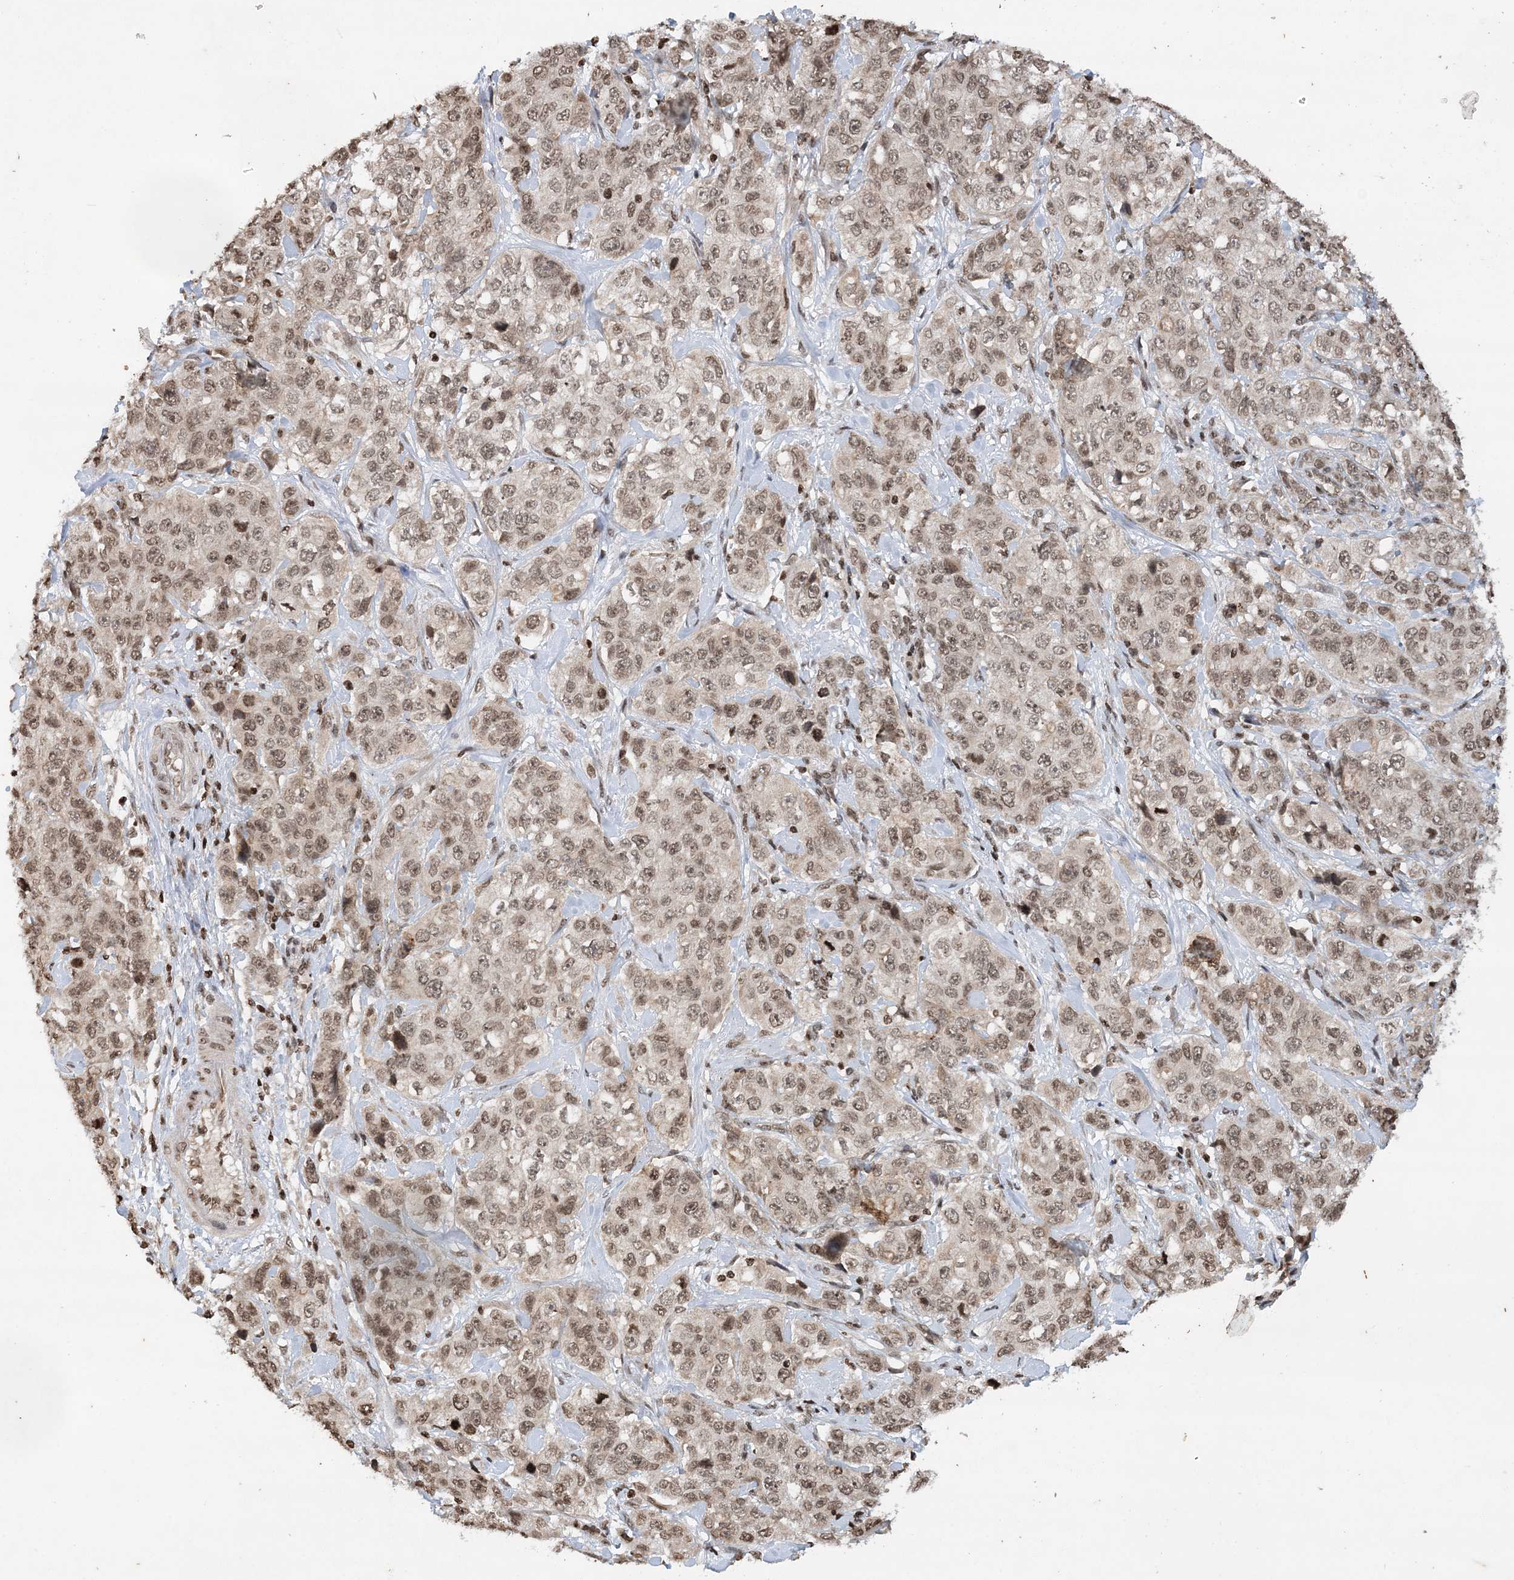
{"staining": {"intensity": "weak", "quantity": ">75%", "location": "cytoplasmic/membranous,nuclear"}, "tissue": "stomach cancer", "cell_type": "Tumor cells", "image_type": "cancer", "snomed": [{"axis": "morphology", "description": "Adenocarcinoma, NOS"}, {"axis": "topography", "description": "Stomach"}], "caption": "Weak cytoplasmic/membranous and nuclear protein positivity is identified in about >75% of tumor cells in stomach cancer.", "gene": "NEDD9", "patient": {"sex": "male", "age": 48}}